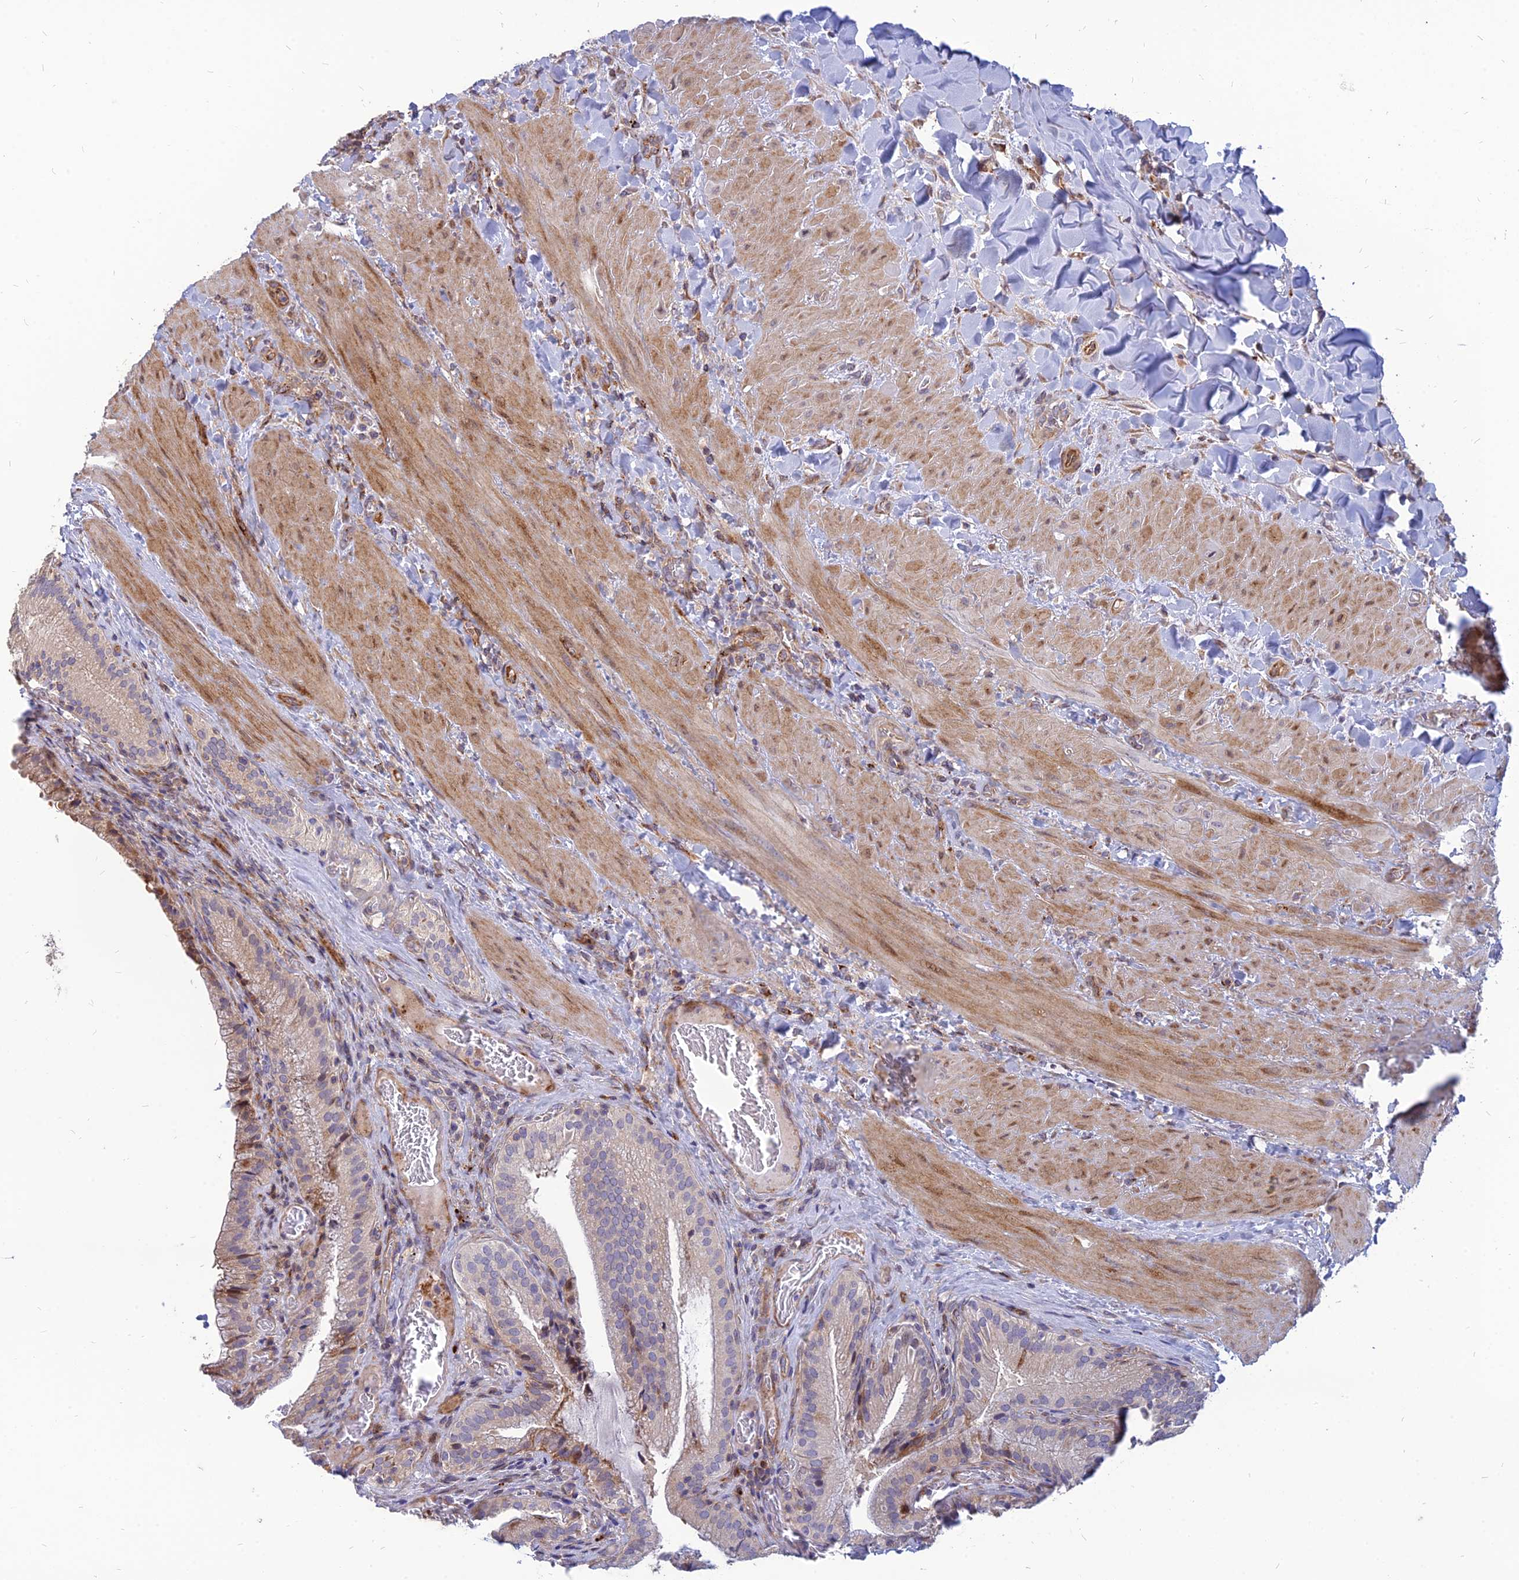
{"staining": {"intensity": "moderate", "quantity": ">75%", "location": "cytoplasmic/membranous"}, "tissue": "gallbladder", "cell_type": "Glandular cells", "image_type": "normal", "snomed": [{"axis": "morphology", "description": "Normal tissue, NOS"}, {"axis": "topography", "description": "Gallbladder"}], "caption": "Immunohistochemical staining of normal gallbladder exhibits medium levels of moderate cytoplasmic/membranous expression in about >75% of glandular cells. (DAB IHC, brown staining for protein, blue staining for nuclei).", "gene": "ST3GAL6", "patient": {"sex": "male", "age": 24}}